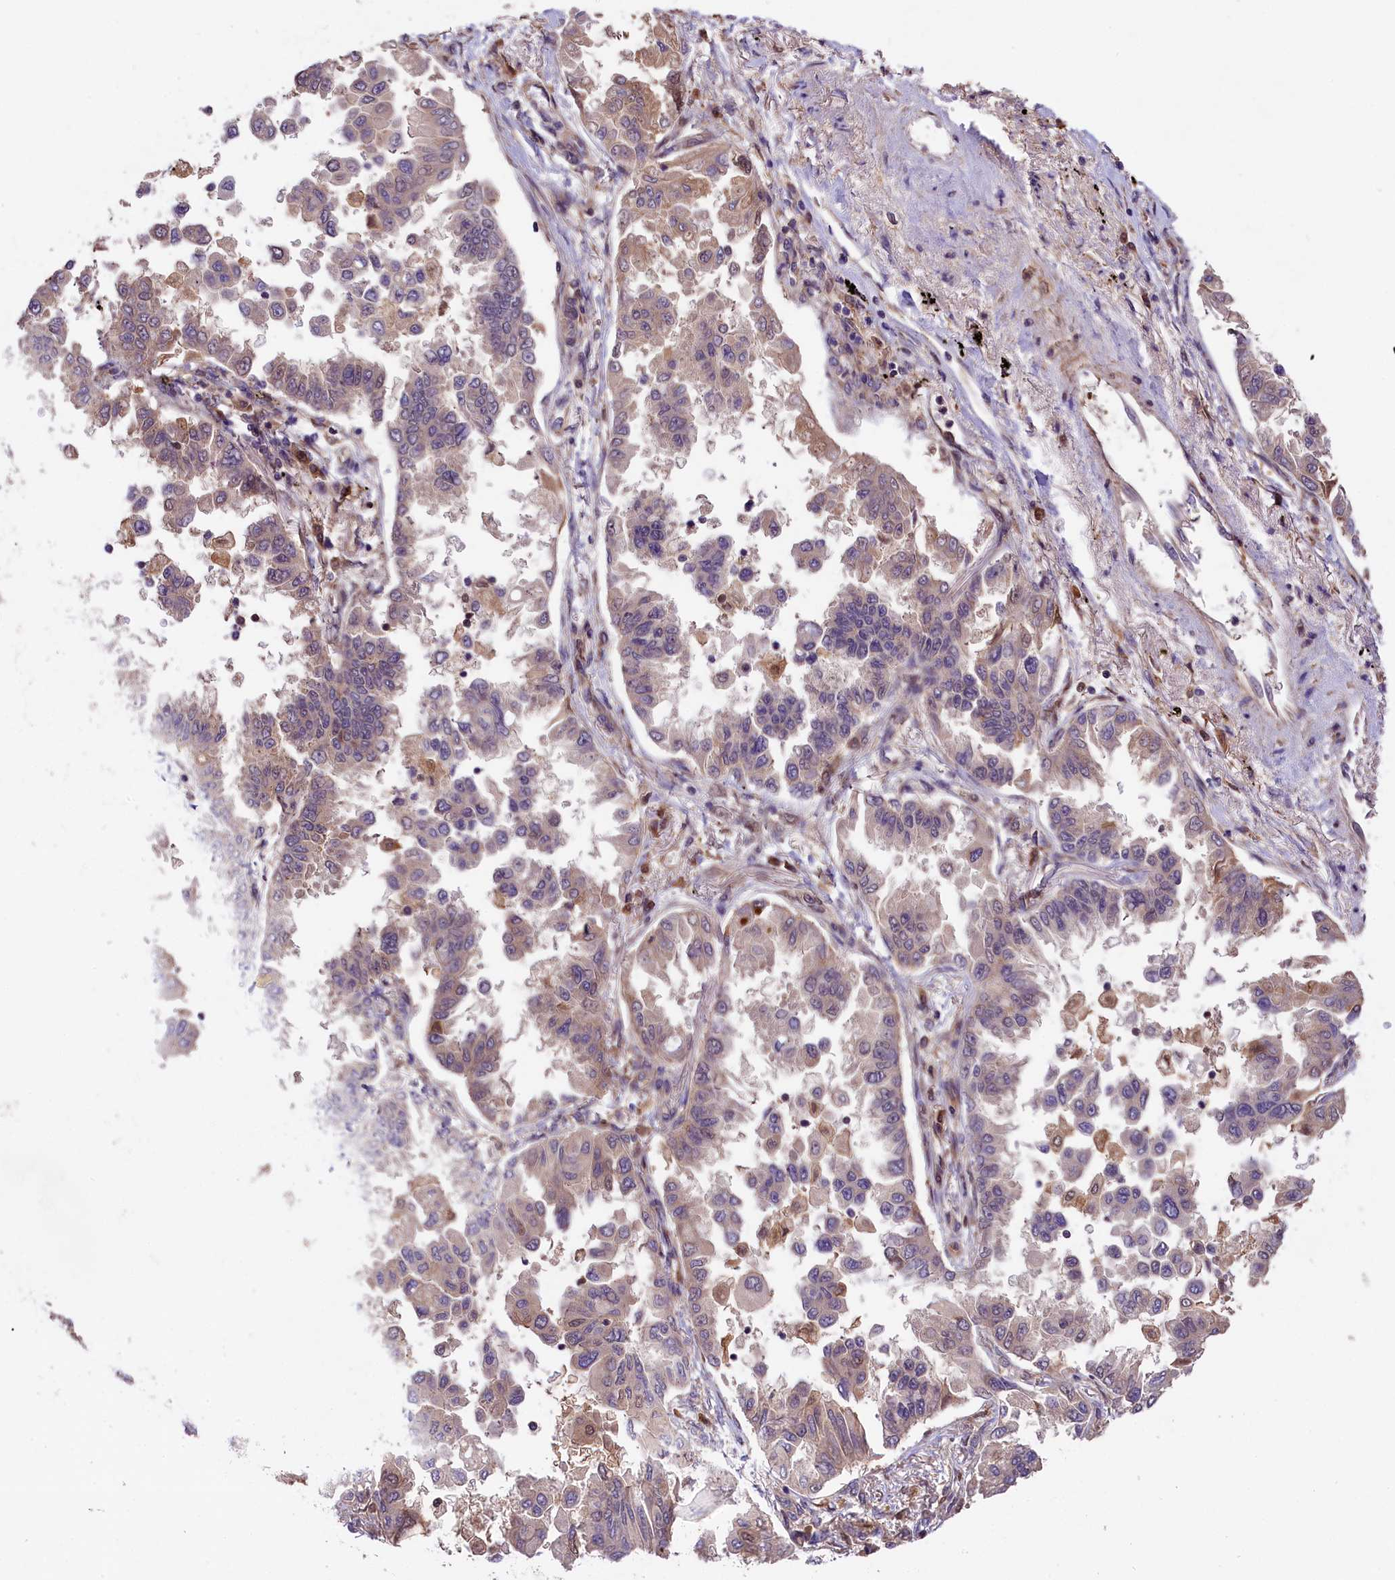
{"staining": {"intensity": "moderate", "quantity": "25%-75%", "location": "cytoplasmic/membranous"}, "tissue": "lung cancer", "cell_type": "Tumor cells", "image_type": "cancer", "snomed": [{"axis": "morphology", "description": "Adenocarcinoma, NOS"}, {"axis": "topography", "description": "Lung"}], "caption": "A high-resolution histopathology image shows immunohistochemistry staining of lung cancer (adenocarcinoma), which displays moderate cytoplasmic/membranous positivity in approximately 25%-75% of tumor cells. The staining was performed using DAB (3,3'-diaminobenzidine) to visualize the protein expression in brown, while the nuclei were stained in blue with hematoxylin (Magnification: 20x).", "gene": "SETD6", "patient": {"sex": "female", "age": 67}}